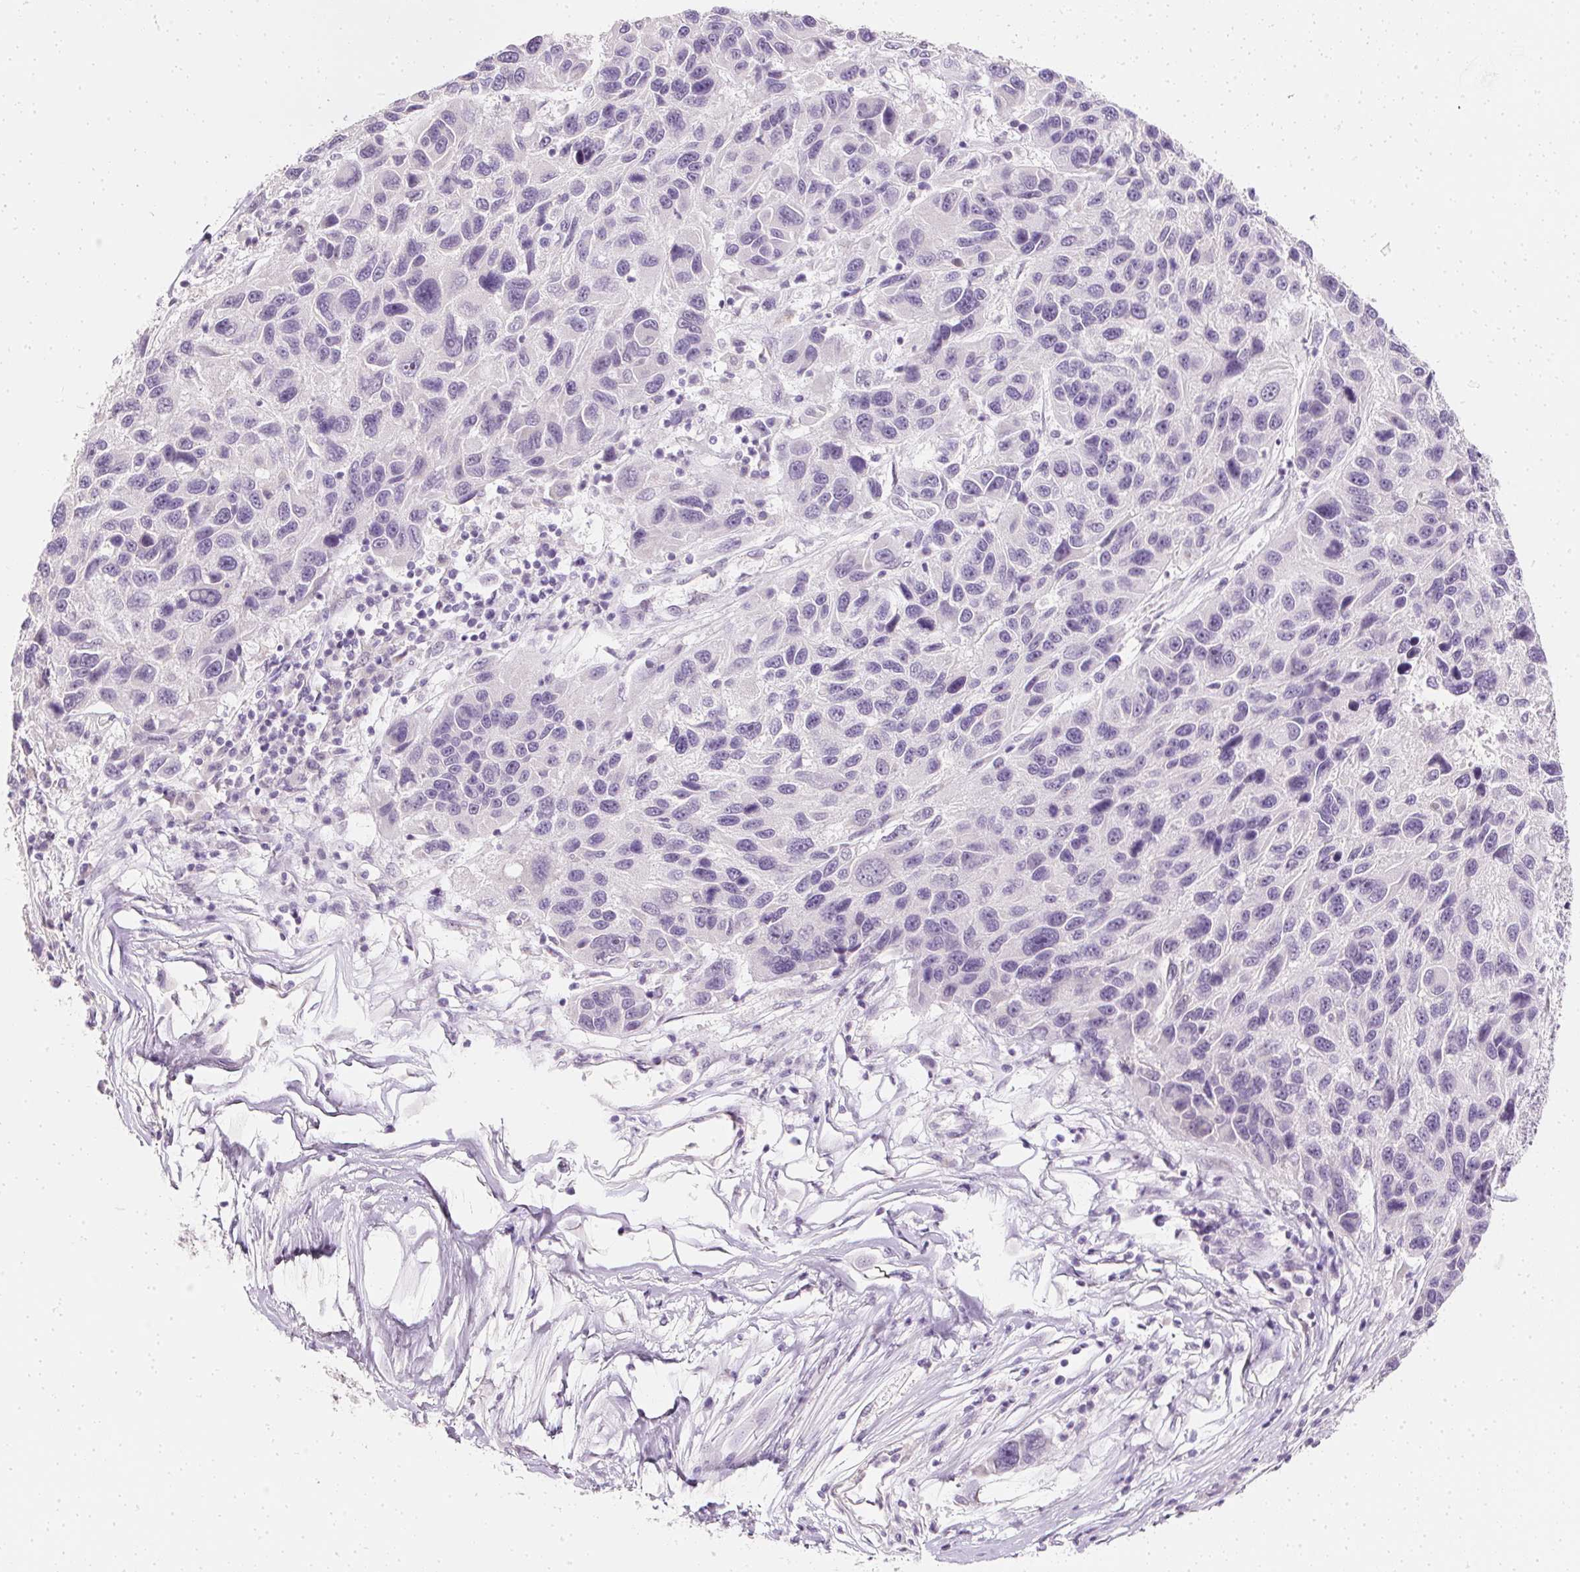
{"staining": {"intensity": "negative", "quantity": "none", "location": "none"}, "tissue": "melanoma", "cell_type": "Tumor cells", "image_type": "cancer", "snomed": [{"axis": "morphology", "description": "Malignant melanoma, NOS"}, {"axis": "topography", "description": "Skin"}], "caption": "IHC image of human malignant melanoma stained for a protein (brown), which demonstrates no expression in tumor cells.", "gene": "ELAVL3", "patient": {"sex": "male", "age": 53}}